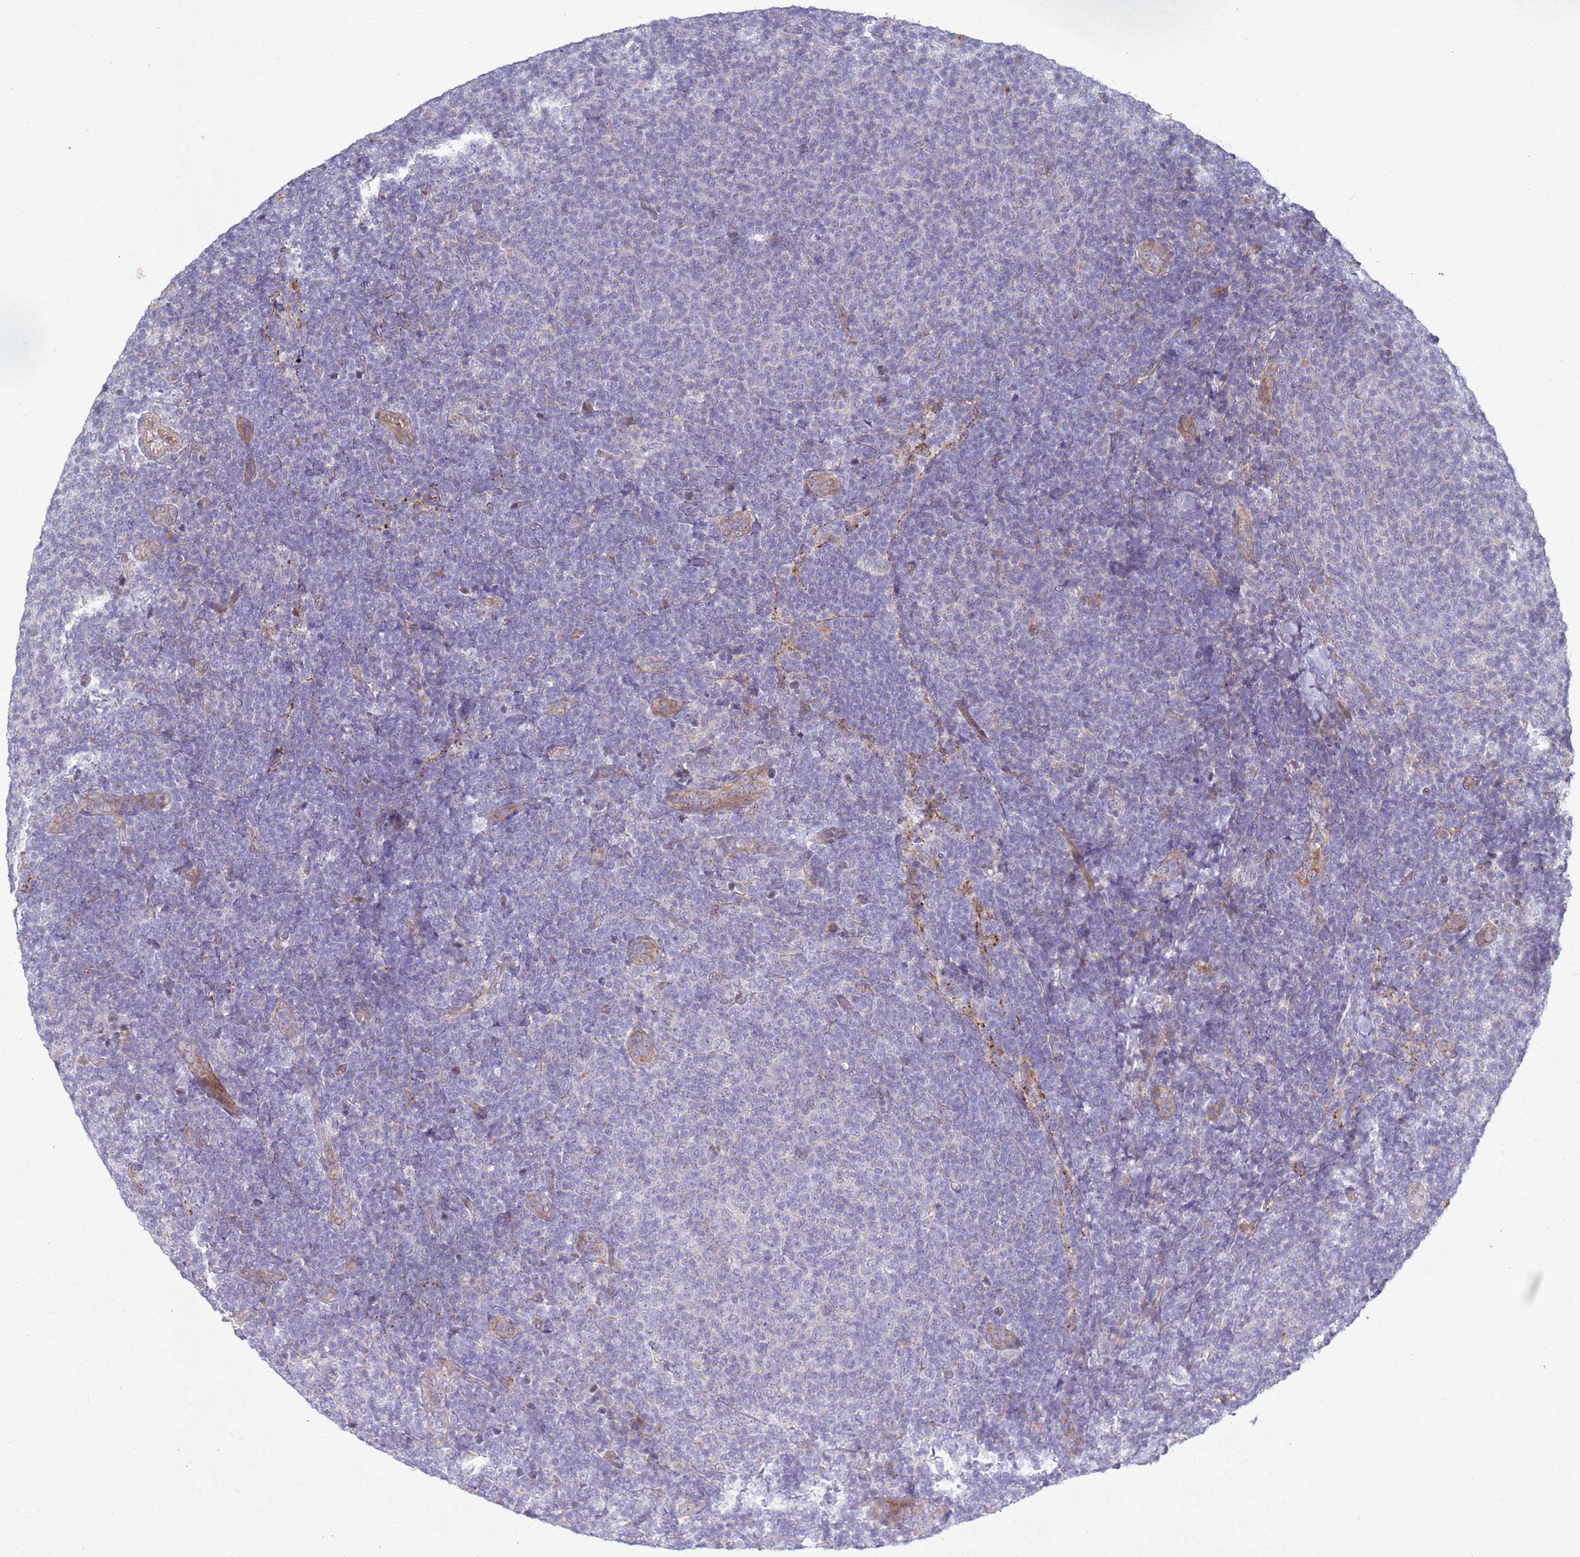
{"staining": {"intensity": "negative", "quantity": "none", "location": "none"}, "tissue": "lymphoma", "cell_type": "Tumor cells", "image_type": "cancer", "snomed": [{"axis": "morphology", "description": "Malignant lymphoma, non-Hodgkin's type, Low grade"}, {"axis": "topography", "description": "Lymph node"}], "caption": "Immunohistochemistry of human malignant lymphoma, non-Hodgkin's type (low-grade) displays no expression in tumor cells.", "gene": "TNPO2", "patient": {"sex": "male", "age": 66}}